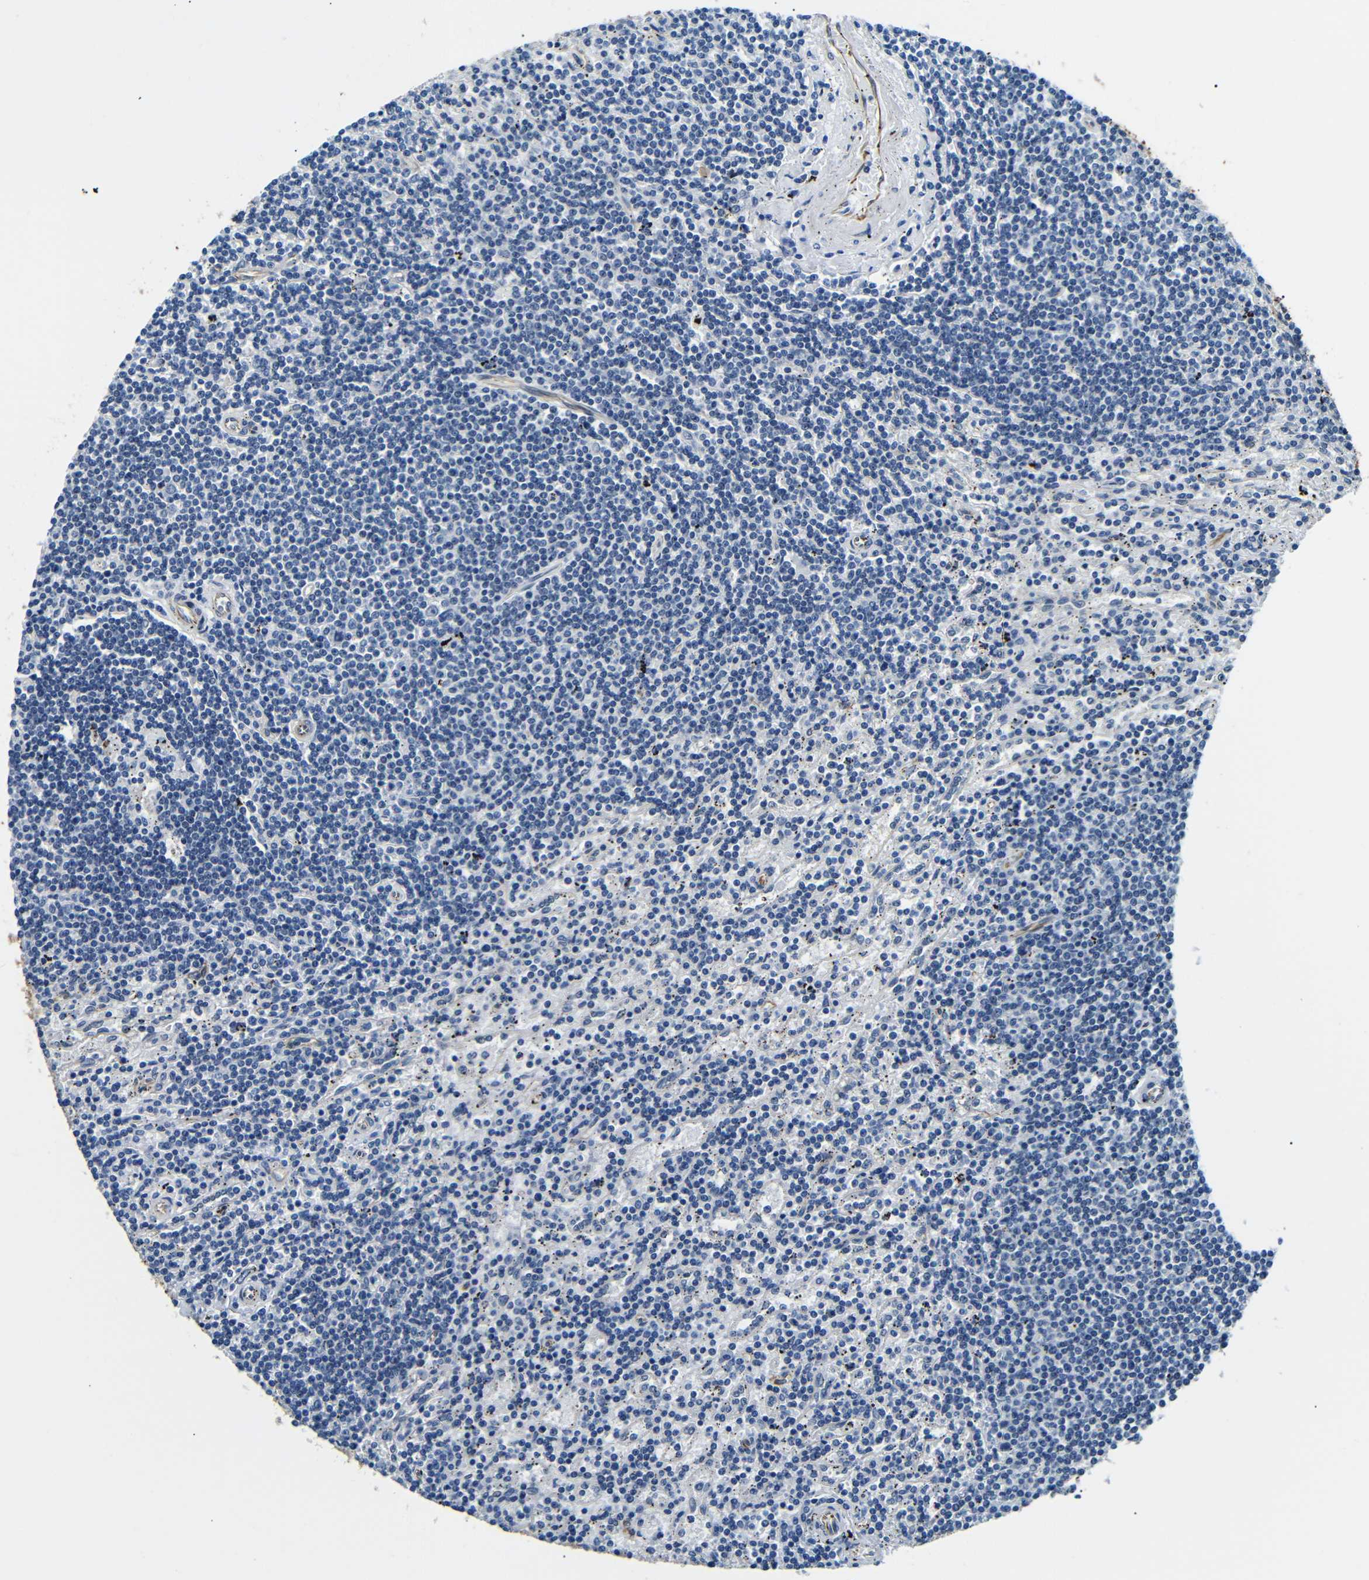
{"staining": {"intensity": "negative", "quantity": "none", "location": "none"}, "tissue": "lymphoma", "cell_type": "Tumor cells", "image_type": "cancer", "snomed": [{"axis": "morphology", "description": "Malignant lymphoma, non-Hodgkin's type, Low grade"}, {"axis": "topography", "description": "Spleen"}], "caption": "DAB (3,3'-diaminobenzidine) immunohistochemical staining of human lymphoma exhibits no significant staining in tumor cells.", "gene": "TAFA1", "patient": {"sex": "male", "age": 76}}